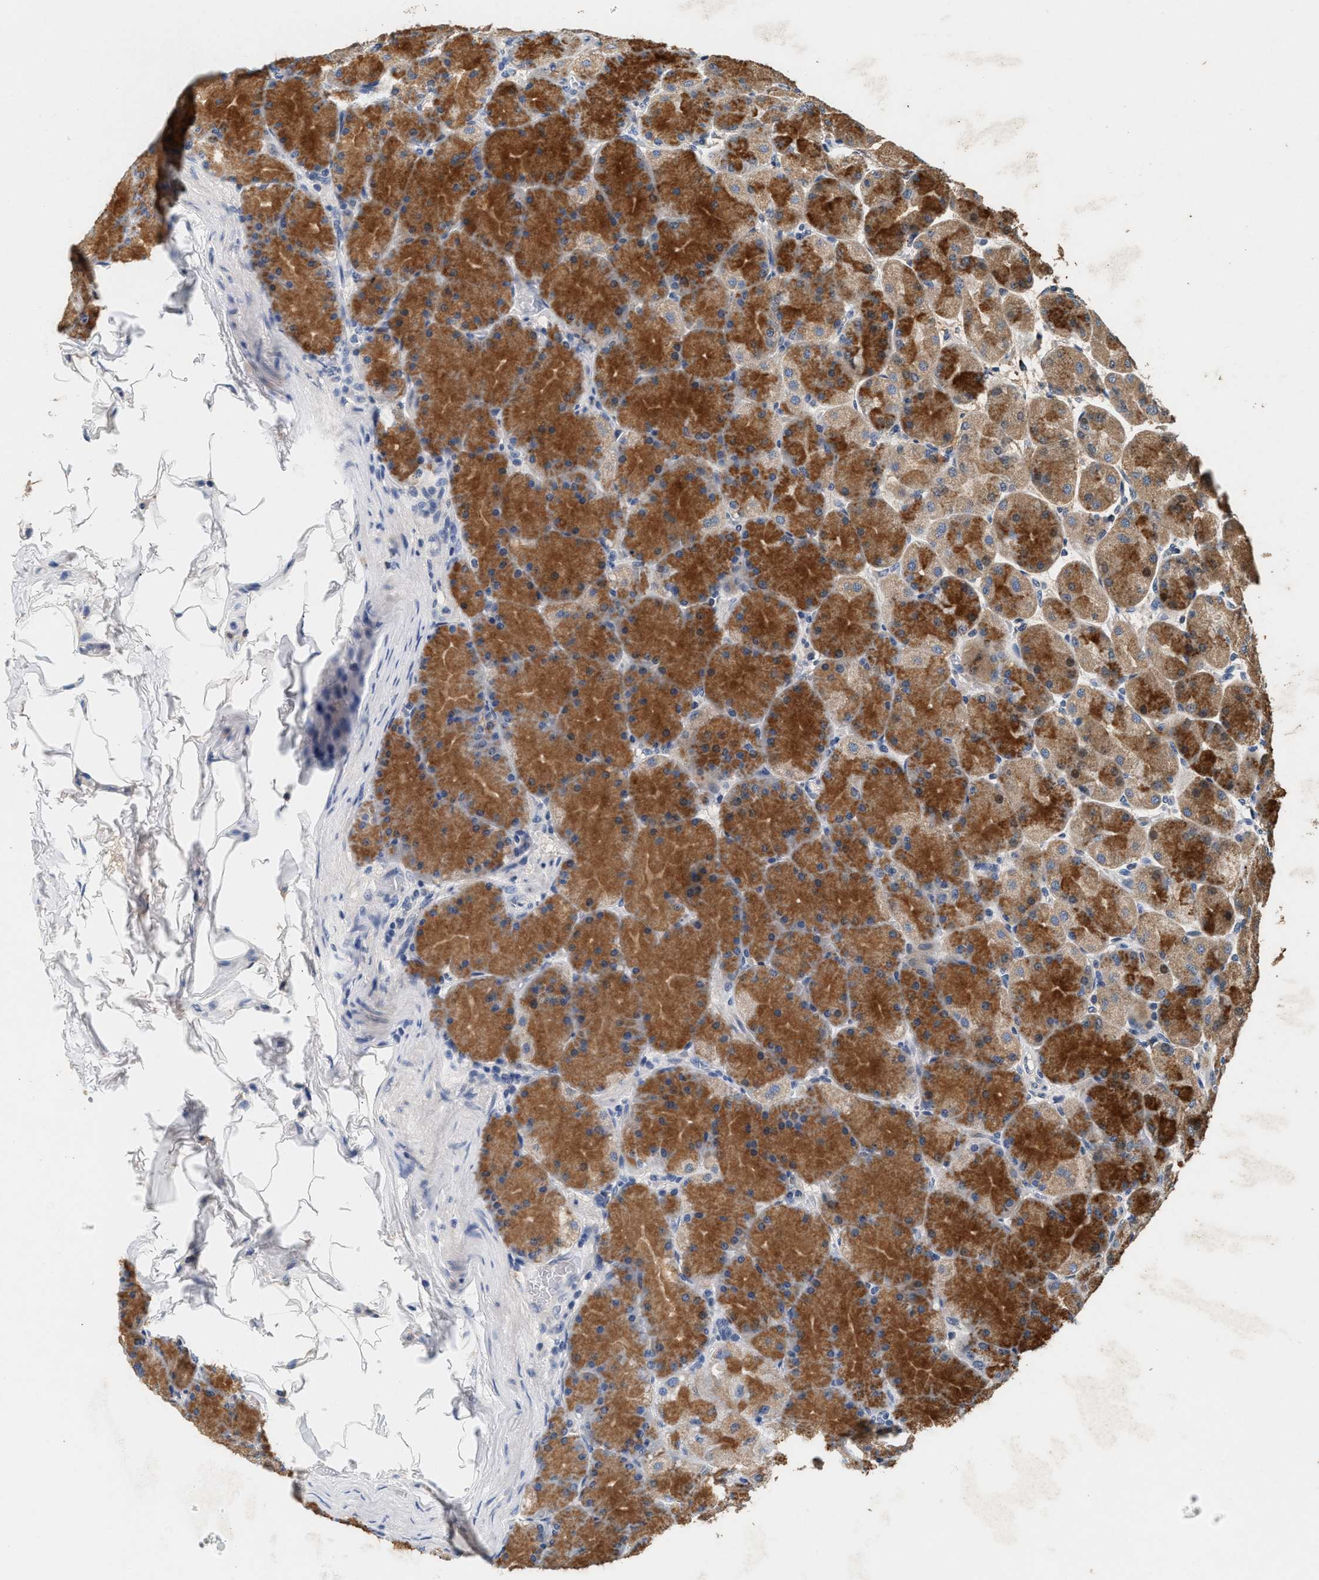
{"staining": {"intensity": "strong", "quantity": ">75%", "location": "cytoplasmic/membranous"}, "tissue": "stomach", "cell_type": "Glandular cells", "image_type": "normal", "snomed": [{"axis": "morphology", "description": "Normal tissue, NOS"}, {"axis": "topography", "description": "Stomach, upper"}], "caption": "Stomach stained with DAB (3,3'-diaminobenzidine) immunohistochemistry exhibits high levels of strong cytoplasmic/membranous staining in approximately >75% of glandular cells.", "gene": "PTGR3", "patient": {"sex": "female", "age": 56}}